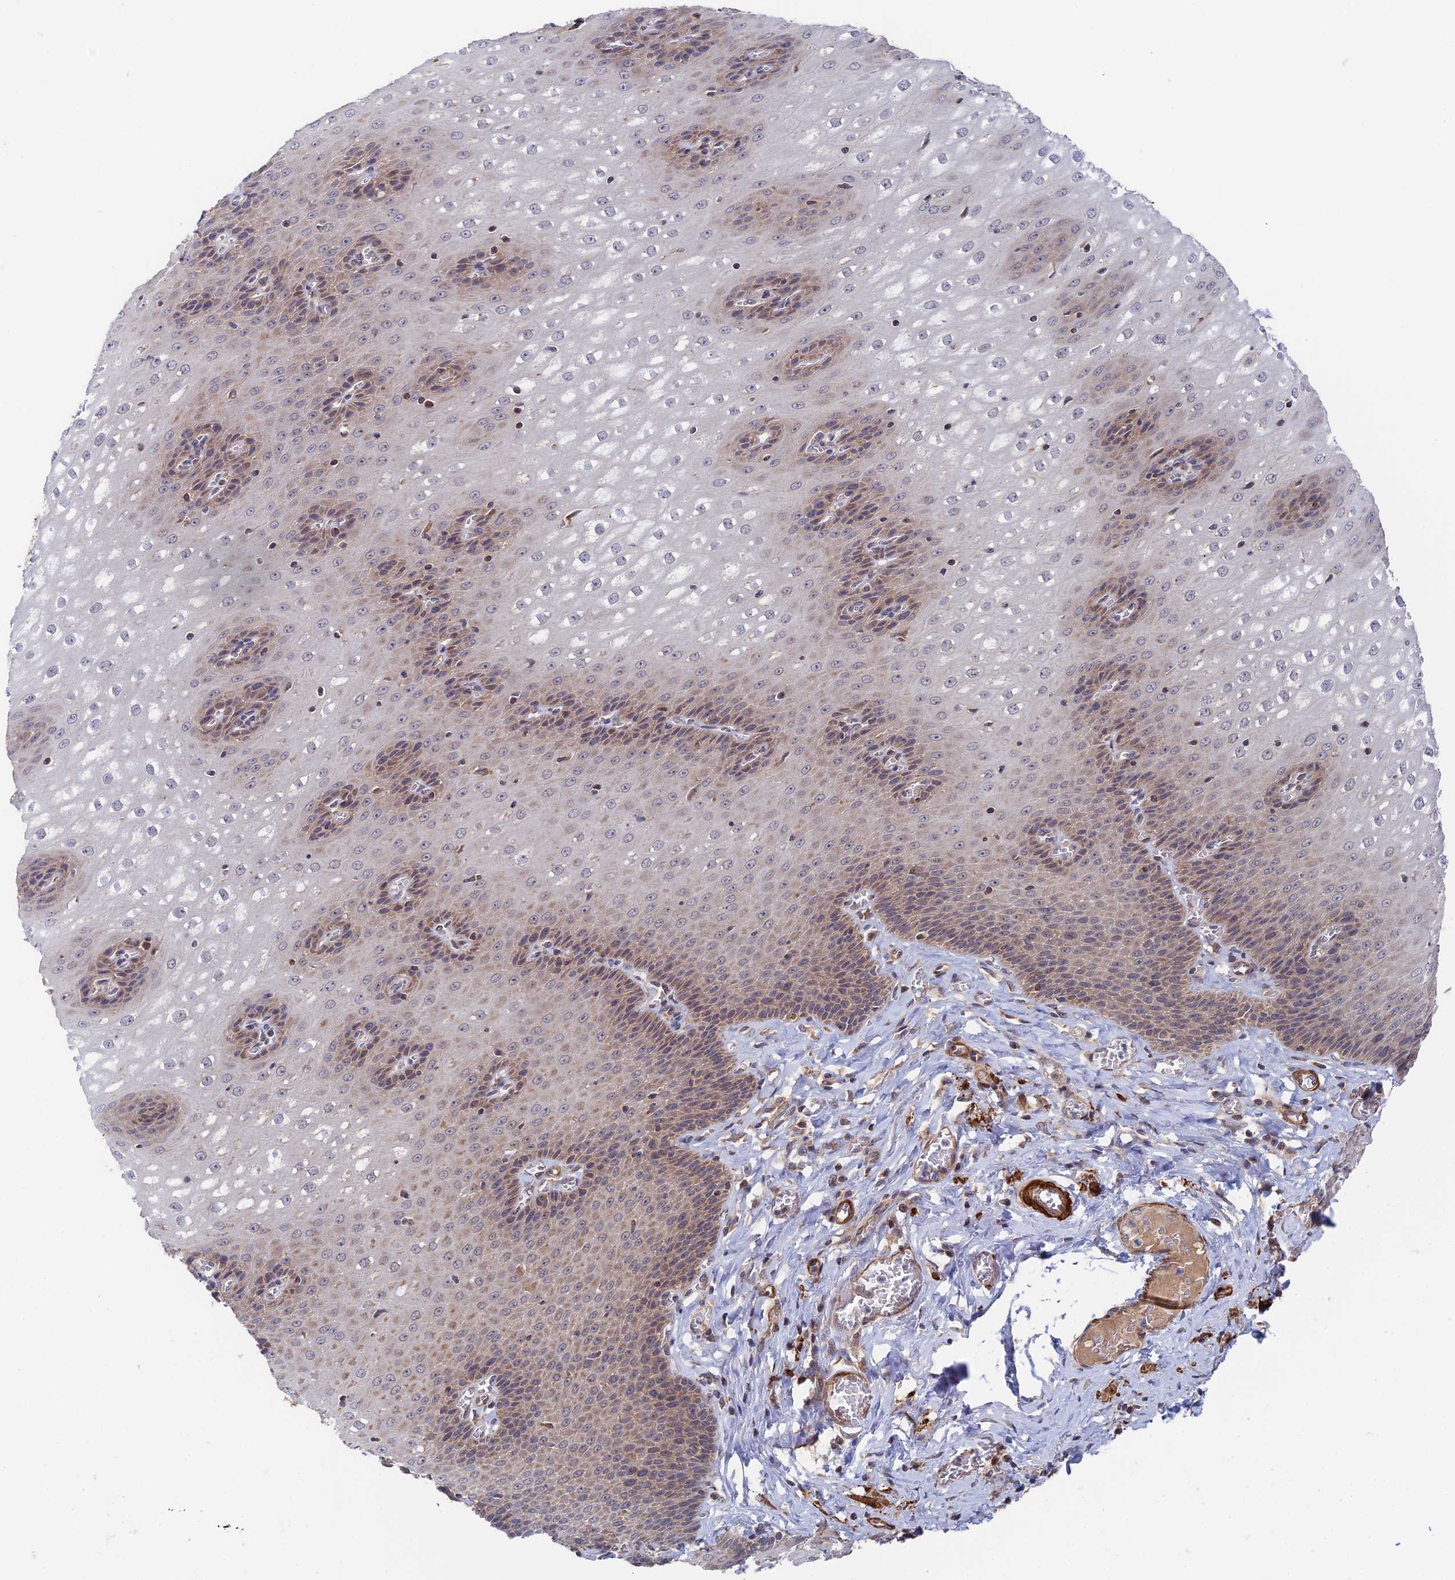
{"staining": {"intensity": "moderate", "quantity": "25%-75%", "location": "cytoplasmic/membranous"}, "tissue": "esophagus", "cell_type": "Squamous epithelial cells", "image_type": "normal", "snomed": [{"axis": "morphology", "description": "Normal tissue, NOS"}, {"axis": "topography", "description": "Esophagus"}], "caption": "The photomicrograph reveals immunohistochemical staining of benign esophagus. There is moderate cytoplasmic/membranous staining is appreciated in approximately 25%-75% of squamous epithelial cells.", "gene": "ZNF320", "patient": {"sex": "male", "age": 60}}